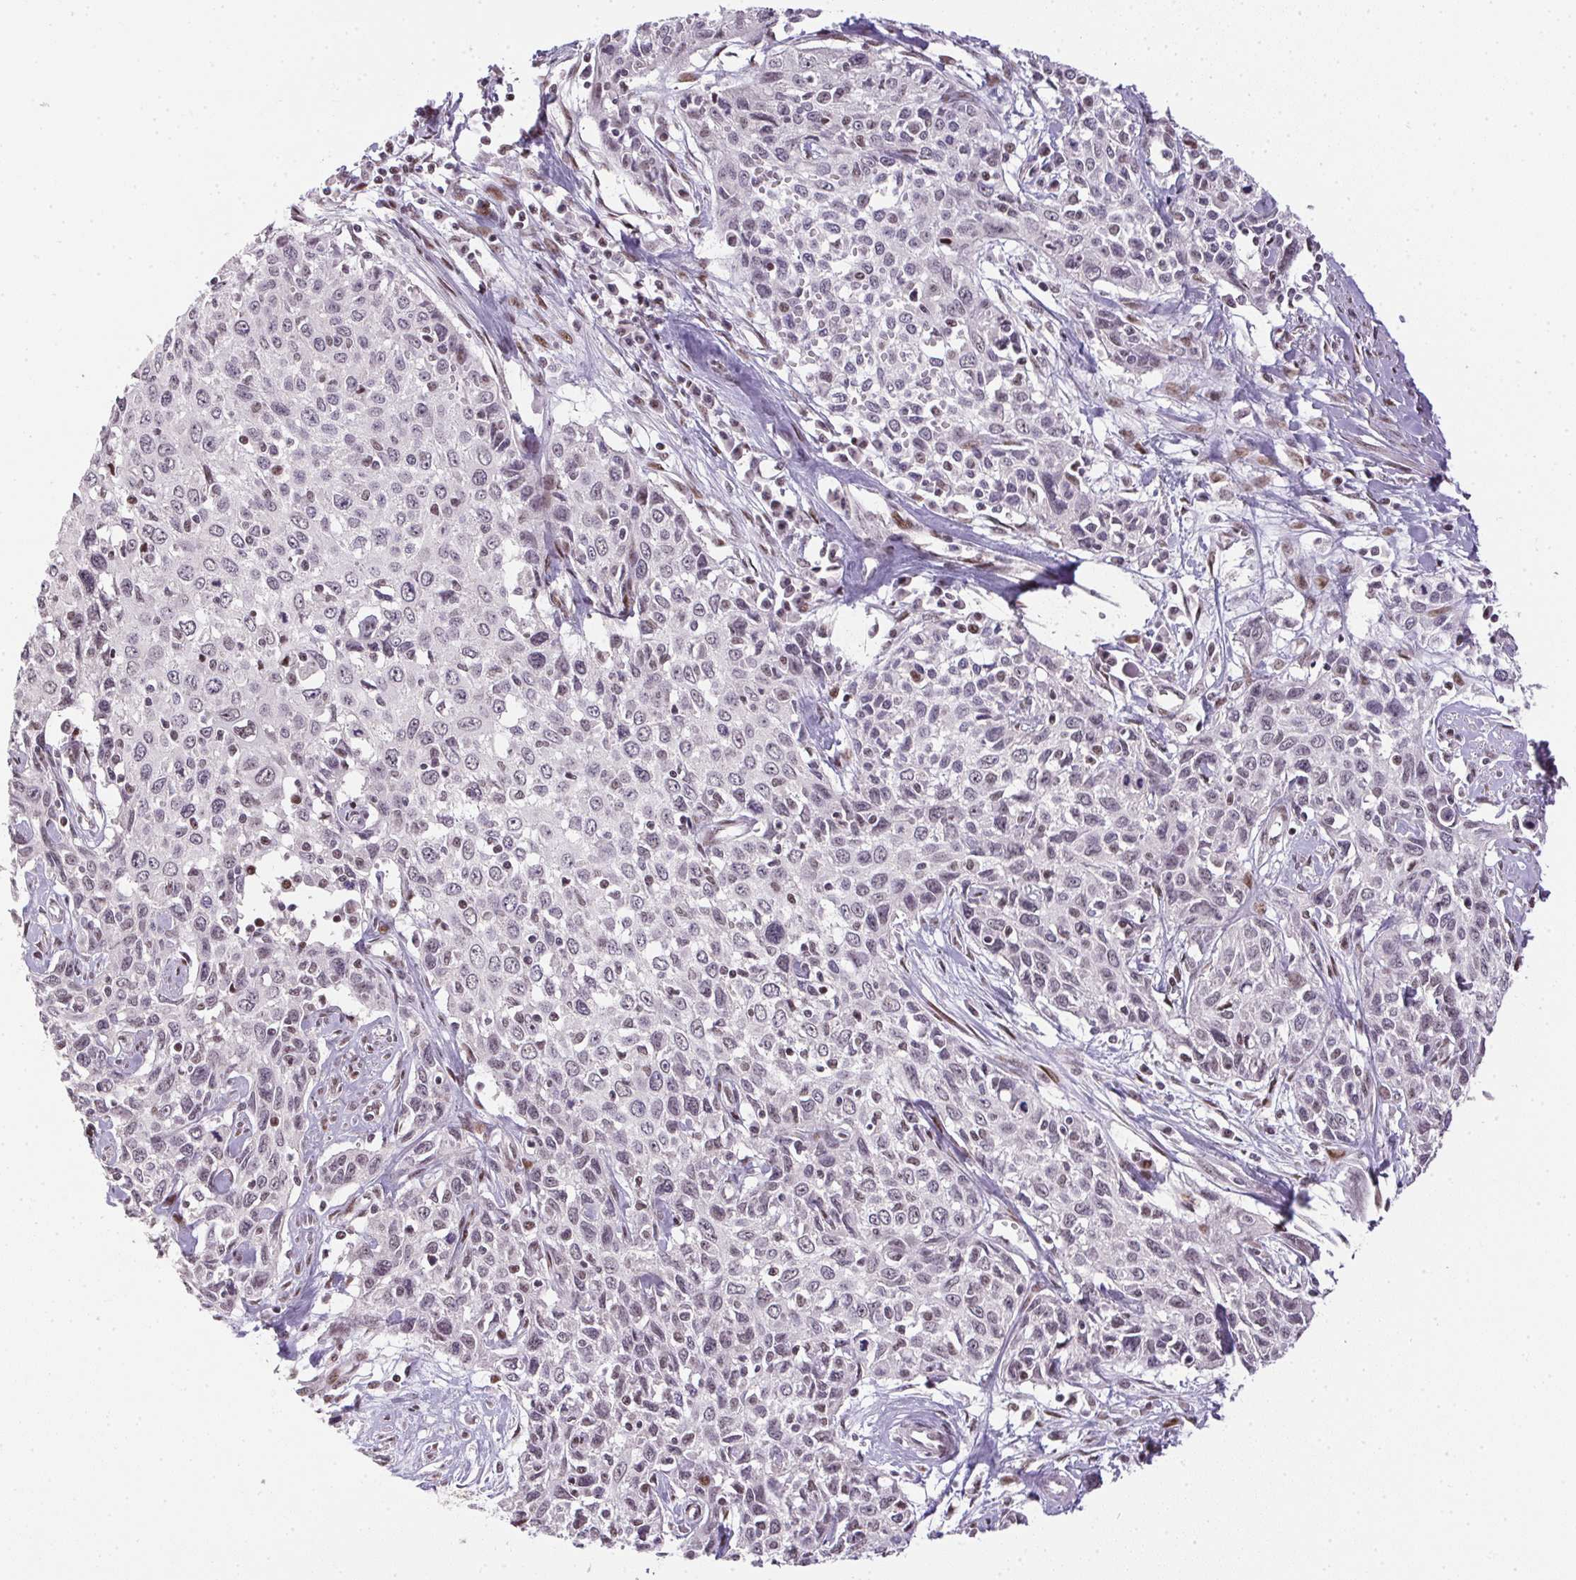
{"staining": {"intensity": "negative", "quantity": "none", "location": "none"}, "tissue": "cervical cancer", "cell_type": "Tumor cells", "image_type": "cancer", "snomed": [{"axis": "morphology", "description": "Squamous cell carcinoma, NOS"}, {"axis": "topography", "description": "Cervix"}], "caption": "A photomicrograph of cervical squamous cell carcinoma stained for a protein displays no brown staining in tumor cells.", "gene": "KDM4D", "patient": {"sex": "female", "age": 38}}